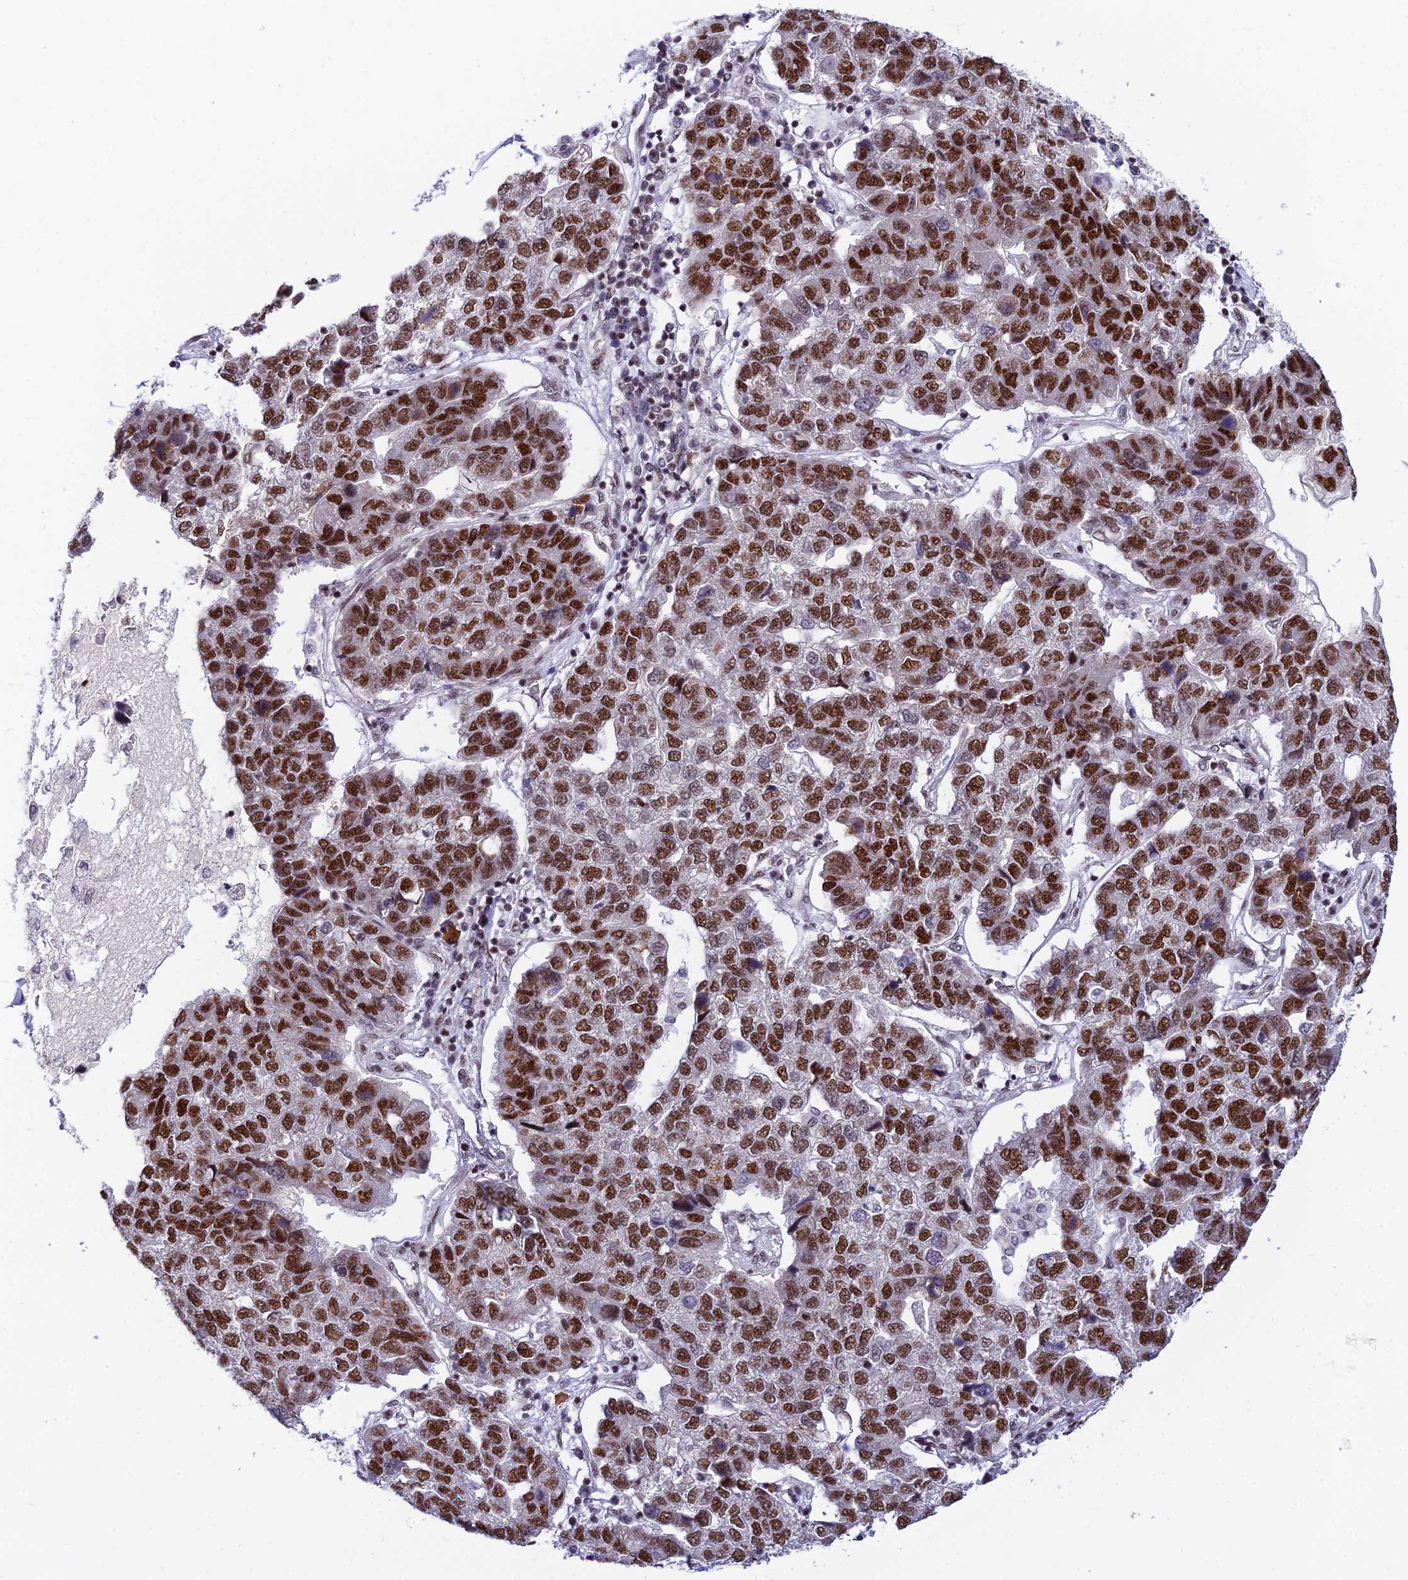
{"staining": {"intensity": "strong", "quantity": ">75%", "location": "nuclear"}, "tissue": "pancreatic cancer", "cell_type": "Tumor cells", "image_type": "cancer", "snomed": [{"axis": "morphology", "description": "Adenocarcinoma, NOS"}, {"axis": "topography", "description": "Pancreas"}], "caption": "Immunohistochemical staining of pancreatic cancer (adenocarcinoma) demonstrates high levels of strong nuclear protein expression in about >75% of tumor cells.", "gene": "USP22", "patient": {"sex": "female", "age": 61}}